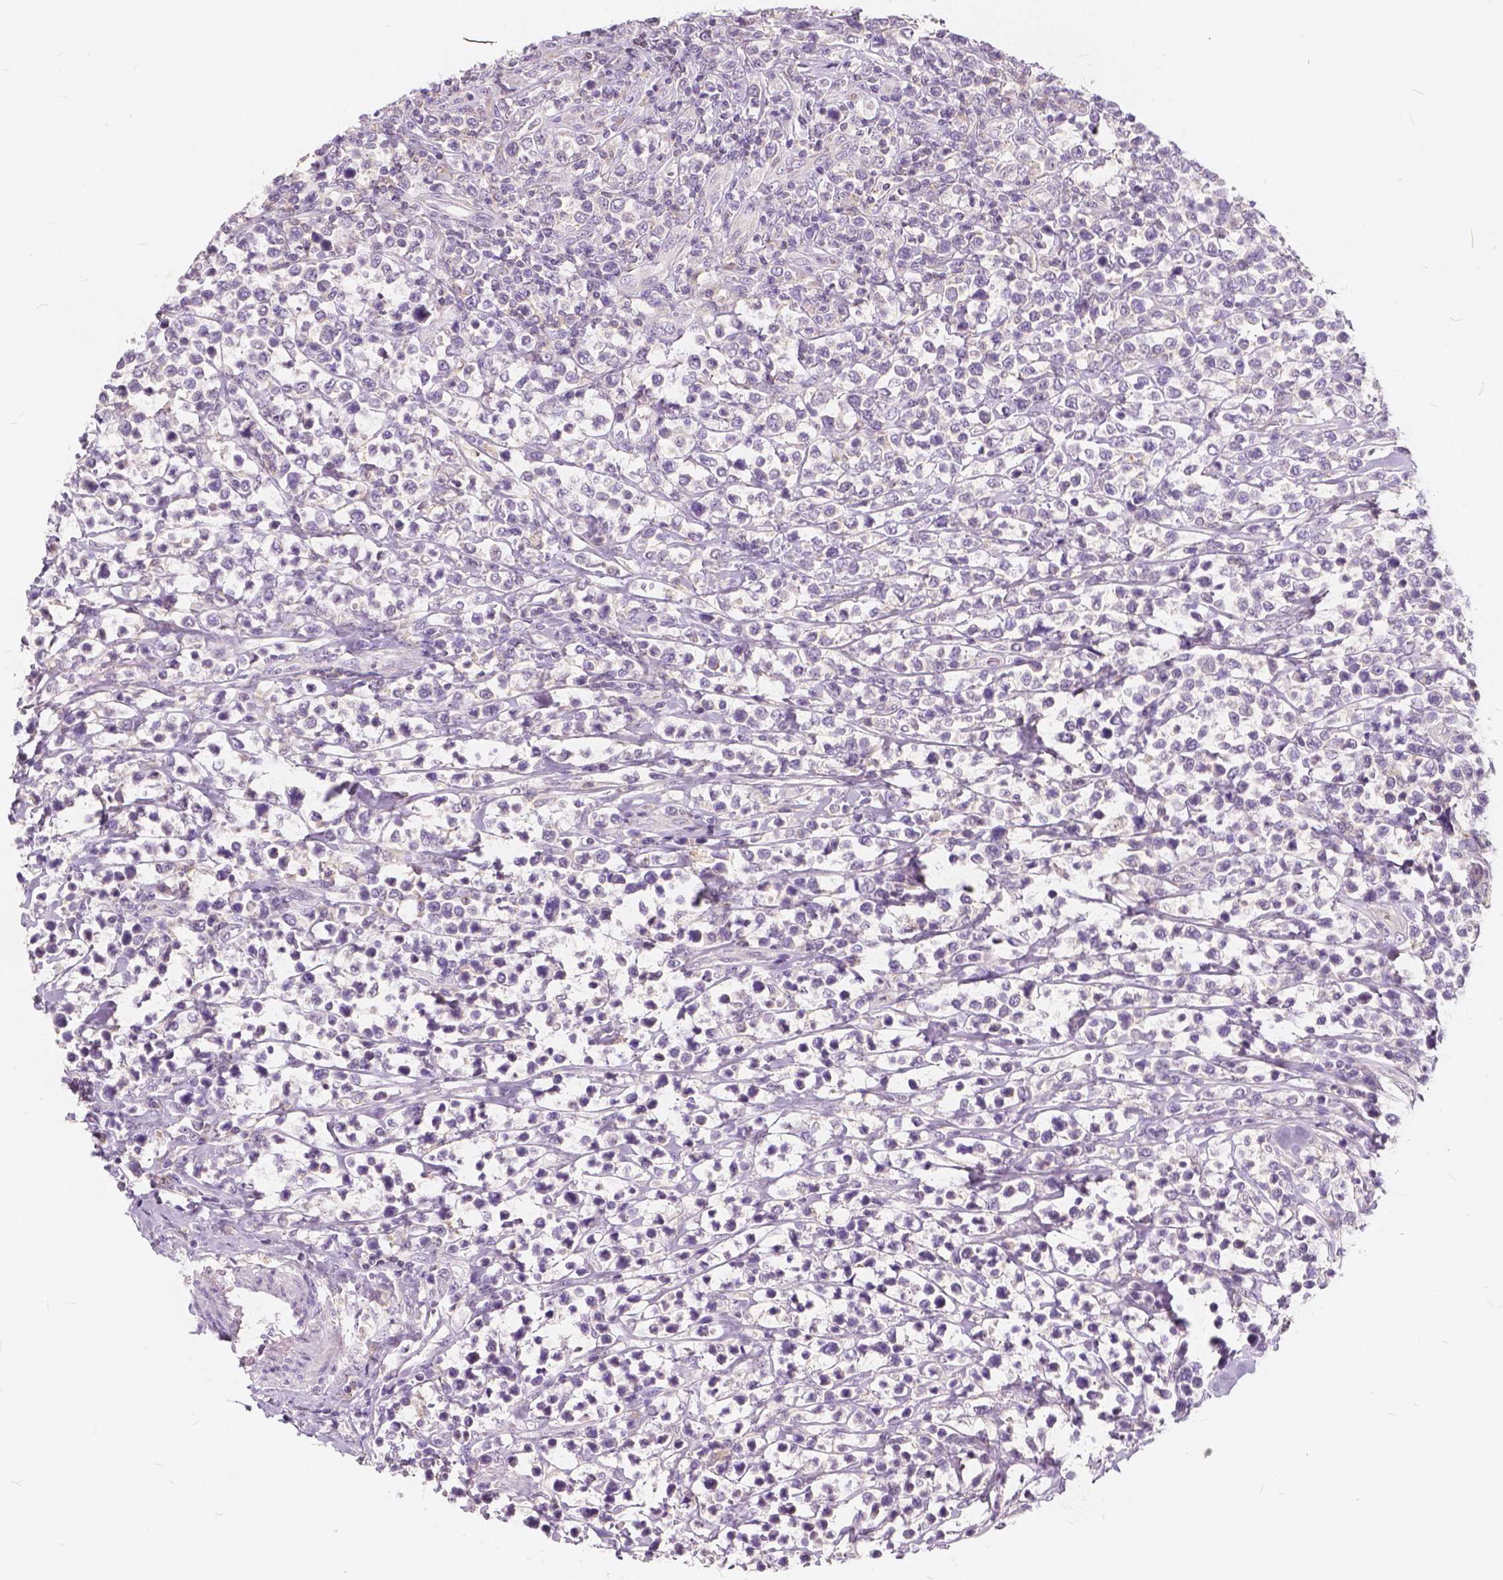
{"staining": {"intensity": "negative", "quantity": "none", "location": "none"}, "tissue": "lymphoma", "cell_type": "Tumor cells", "image_type": "cancer", "snomed": [{"axis": "morphology", "description": "Malignant lymphoma, non-Hodgkin's type, High grade"}, {"axis": "topography", "description": "Soft tissue"}], "caption": "DAB immunohistochemical staining of human high-grade malignant lymphoma, non-Hodgkin's type demonstrates no significant staining in tumor cells. (DAB (3,3'-diaminobenzidine) immunohistochemistry (IHC) visualized using brightfield microscopy, high magnification).", "gene": "KIAA0513", "patient": {"sex": "female", "age": 56}}